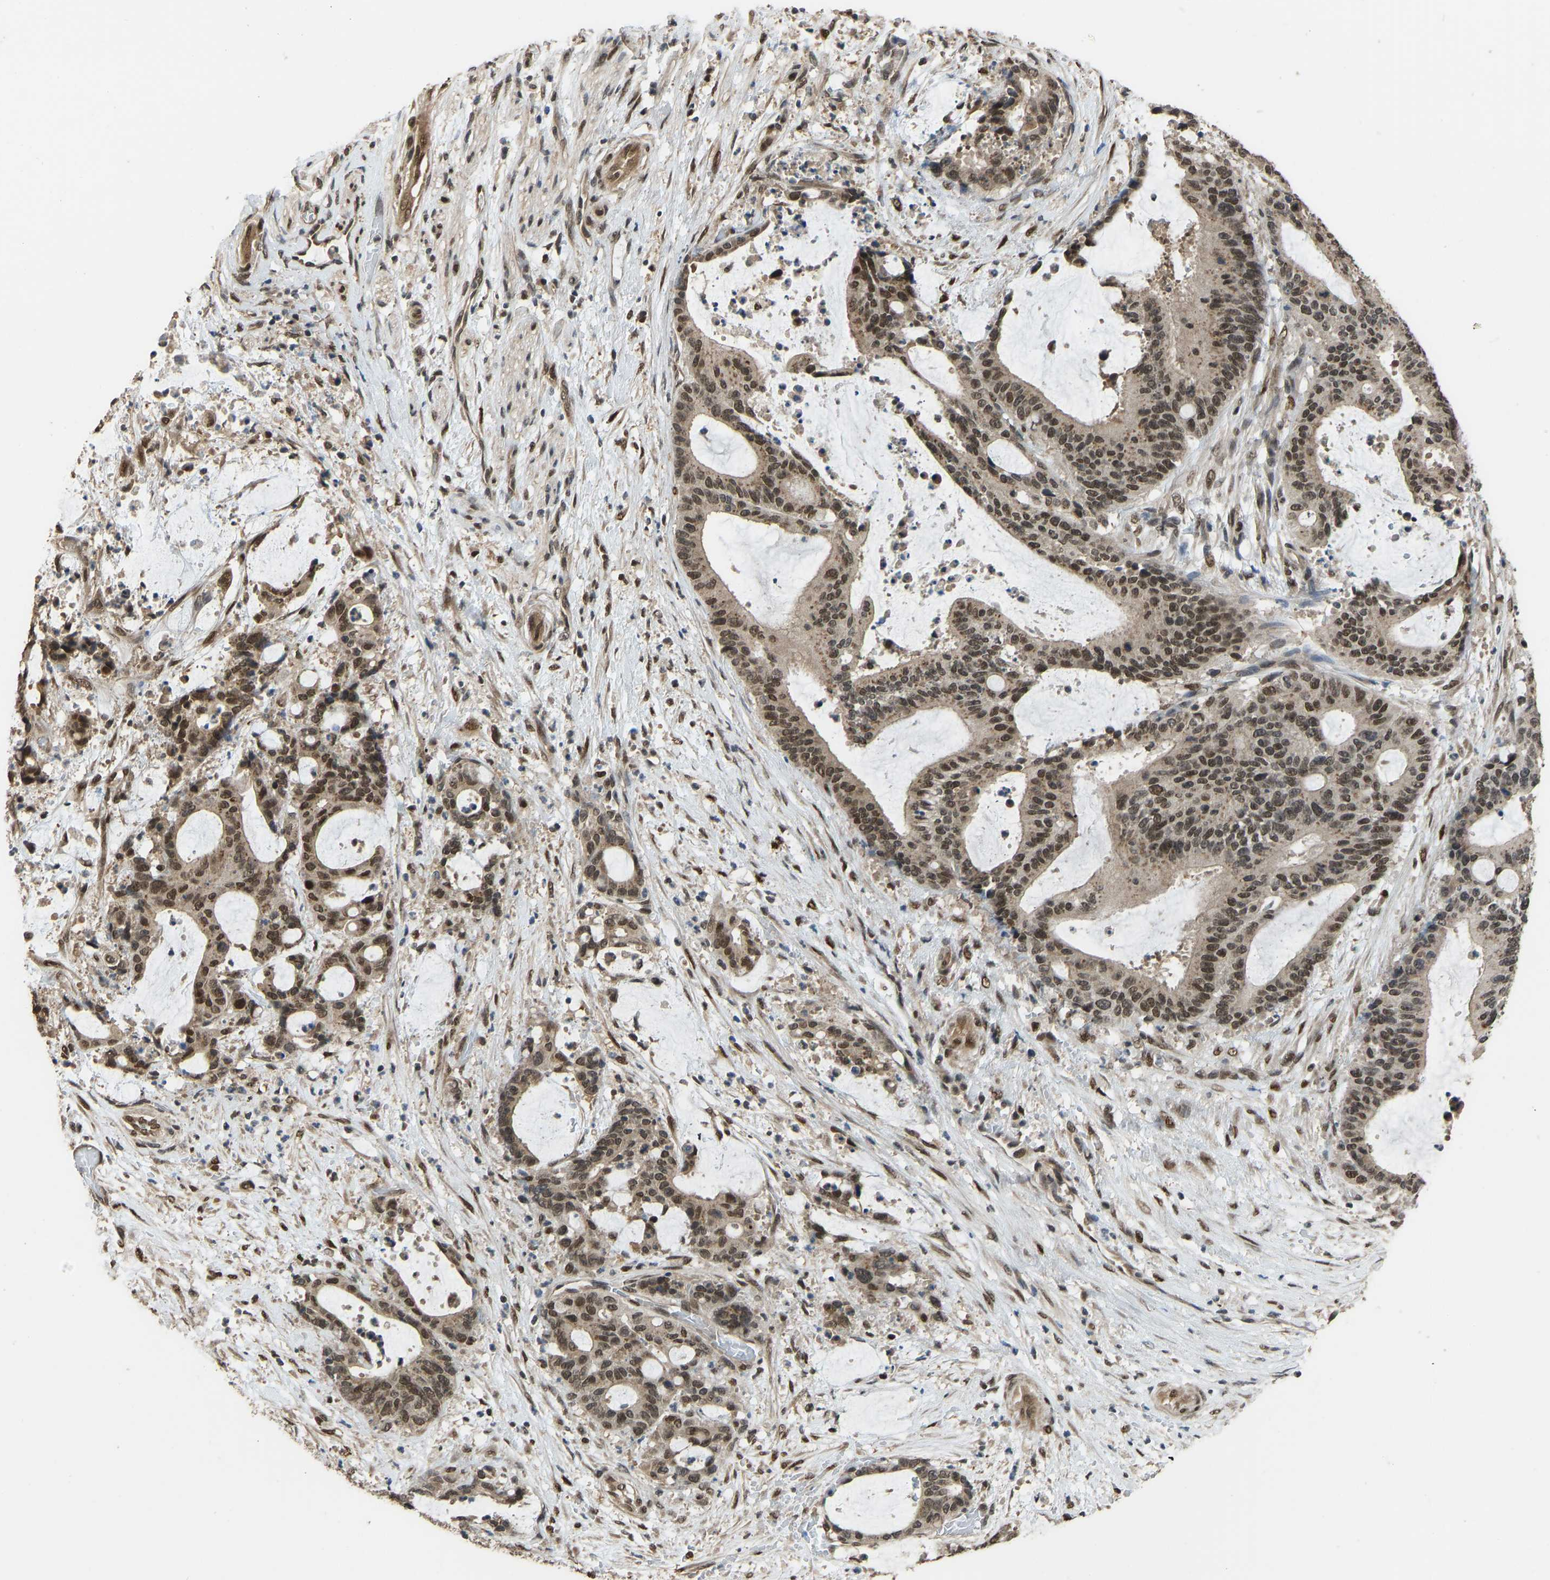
{"staining": {"intensity": "strong", "quantity": ">75%", "location": "nuclear"}, "tissue": "liver cancer", "cell_type": "Tumor cells", "image_type": "cancer", "snomed": [{"axis": "morphology", "description": "Normal tissue, NOS"}, {"axis": "morphology", "description": "Cholangiocarcinoma"}, {"axis": "topography", "description": "Liver"}, {"axis": "topography", "description": "Peripheral nerve tissue"}], "caption": "Strong nuclear staining for a protein is identified in about >75% of tumor cells of liver cholangiocarcinoma using immunohistochemistry (IHC).", "gene": "KPNA6", "patient": {"sex": "female", "age": 73}}